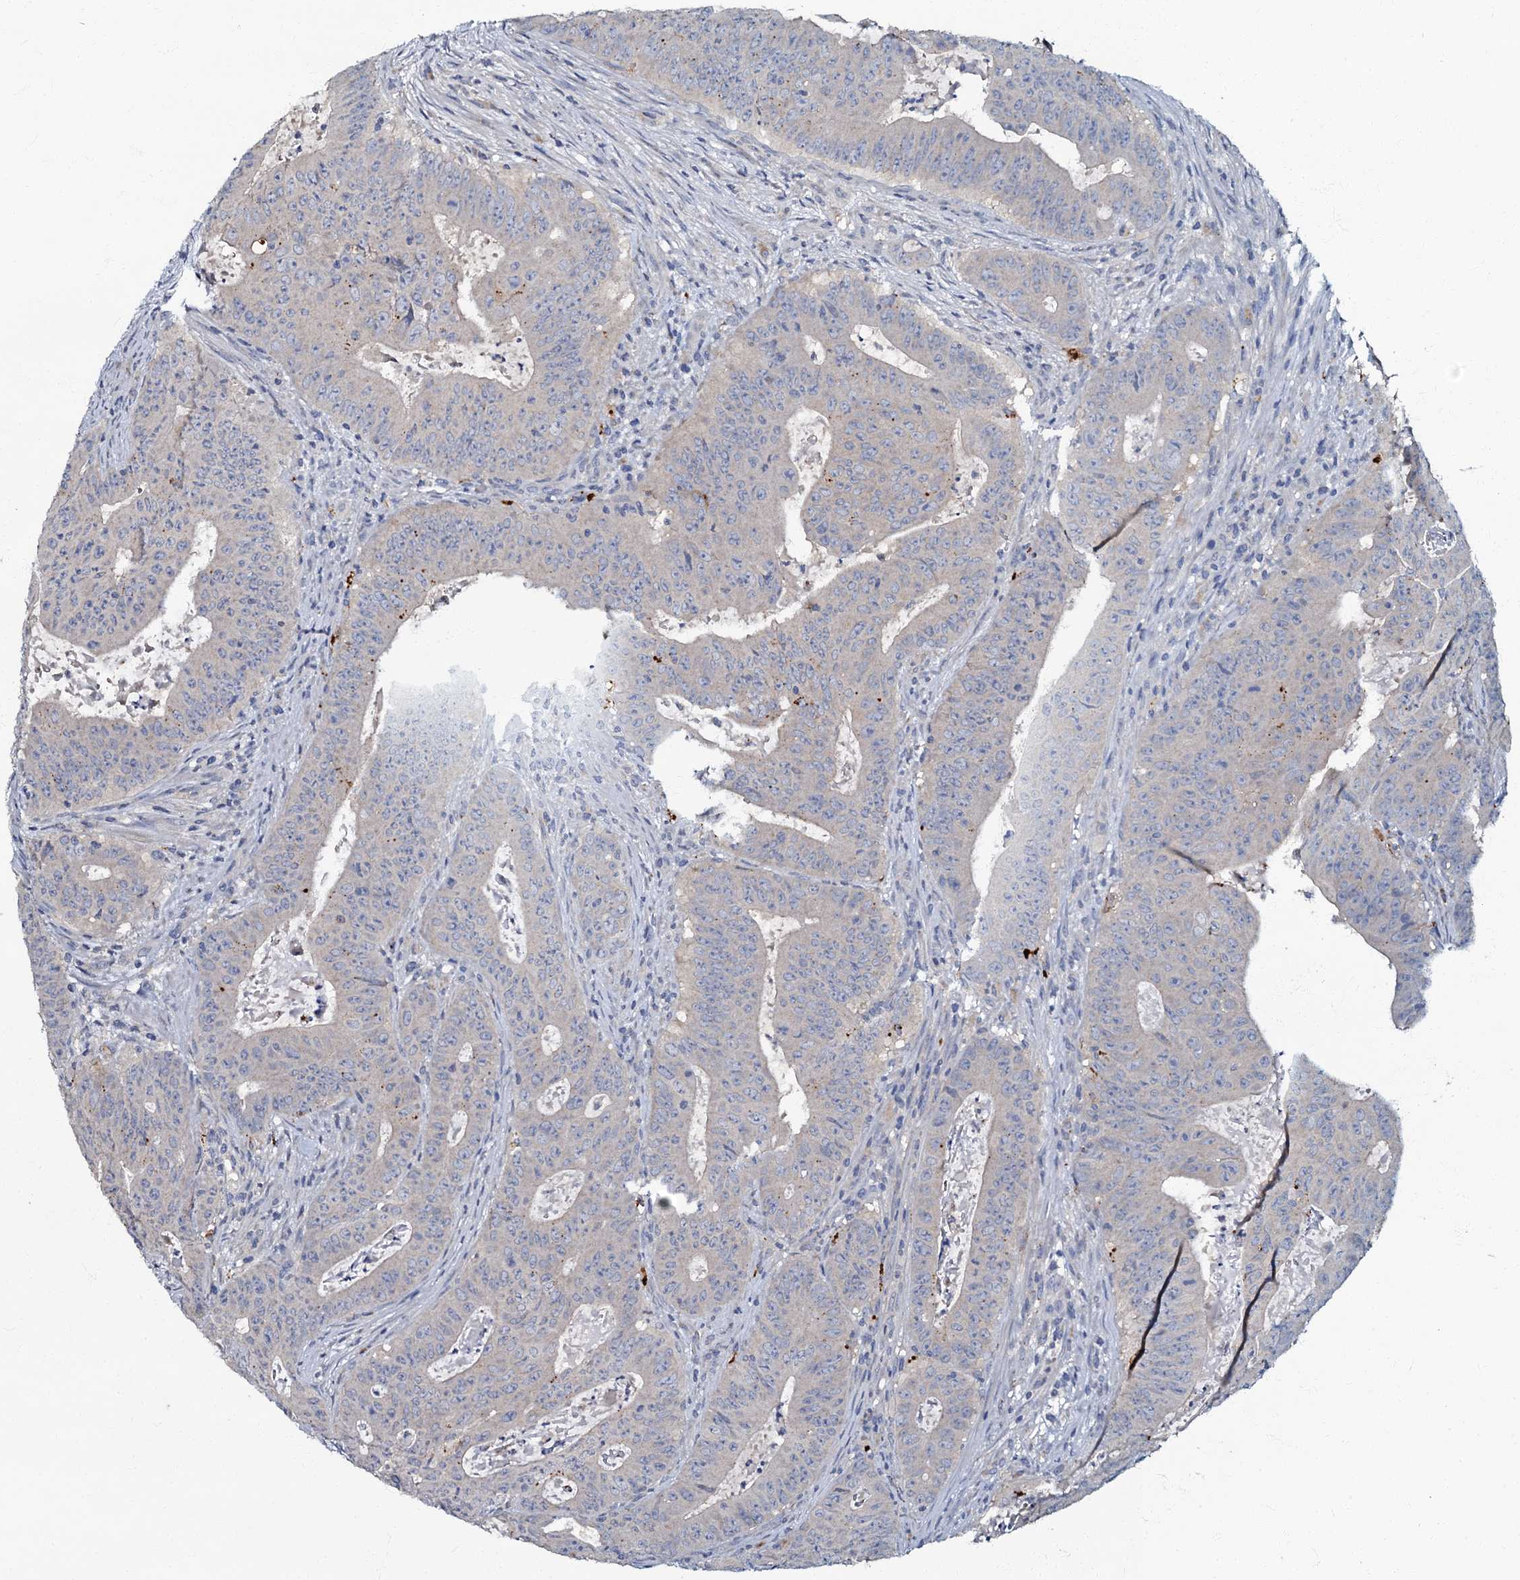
{"staining": {"intensity": "negative", "quantity": "none", "location": "none"}, "tissue": "colorectal cancer", "cell_type": "Tumor cells", "image_type": "cancer", "snomed": [{"axis": "morphology", "description": "Adenocarcinoma, NOS"}, {"axis": "topography", "description": "Rectum"}], "caption": "Human colorectal cancer stained for a protein using immunohistochemistry exhibits no positivity in tumor cells.", "gene": "OLAH", "patient": {"sex": "female", "age": 75}}